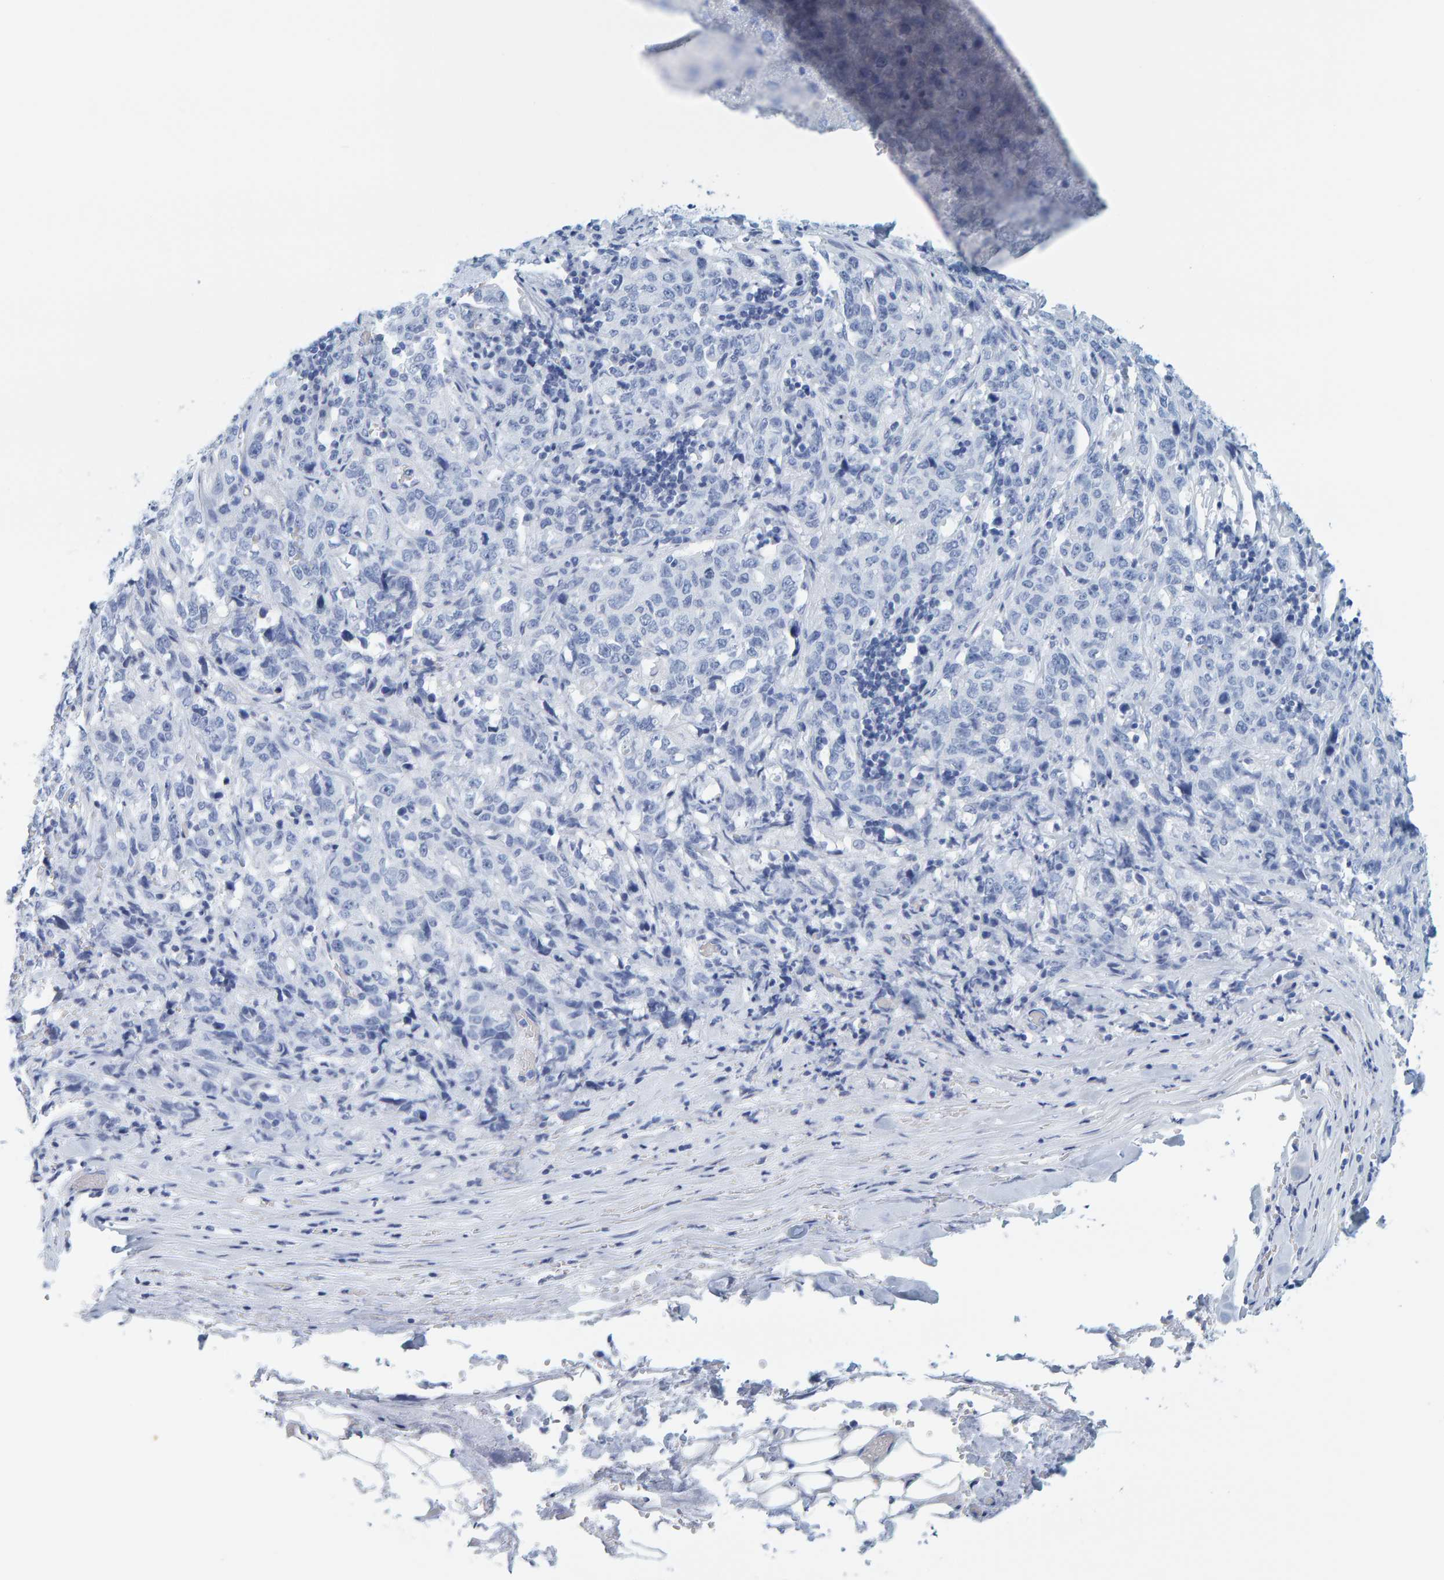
{"staining": {"intensity": "negative", "quantity": "none", "location": "none"}, "tissue": "stomach cancer", "cell_type": "Tumor cells", "image_type": "cancer", "snomed": [{"axis": "morphology", "description": "Adenocarcinoma, NOS"}, {"axis": "topography", "description": "Stomach"}], "caption": "Immunohistochemistry of human stomach adenocarcinoma displays no positivity in tumor cells.", "gene": "SFTPC", "patient": {"sex": "male", "age": 48}}